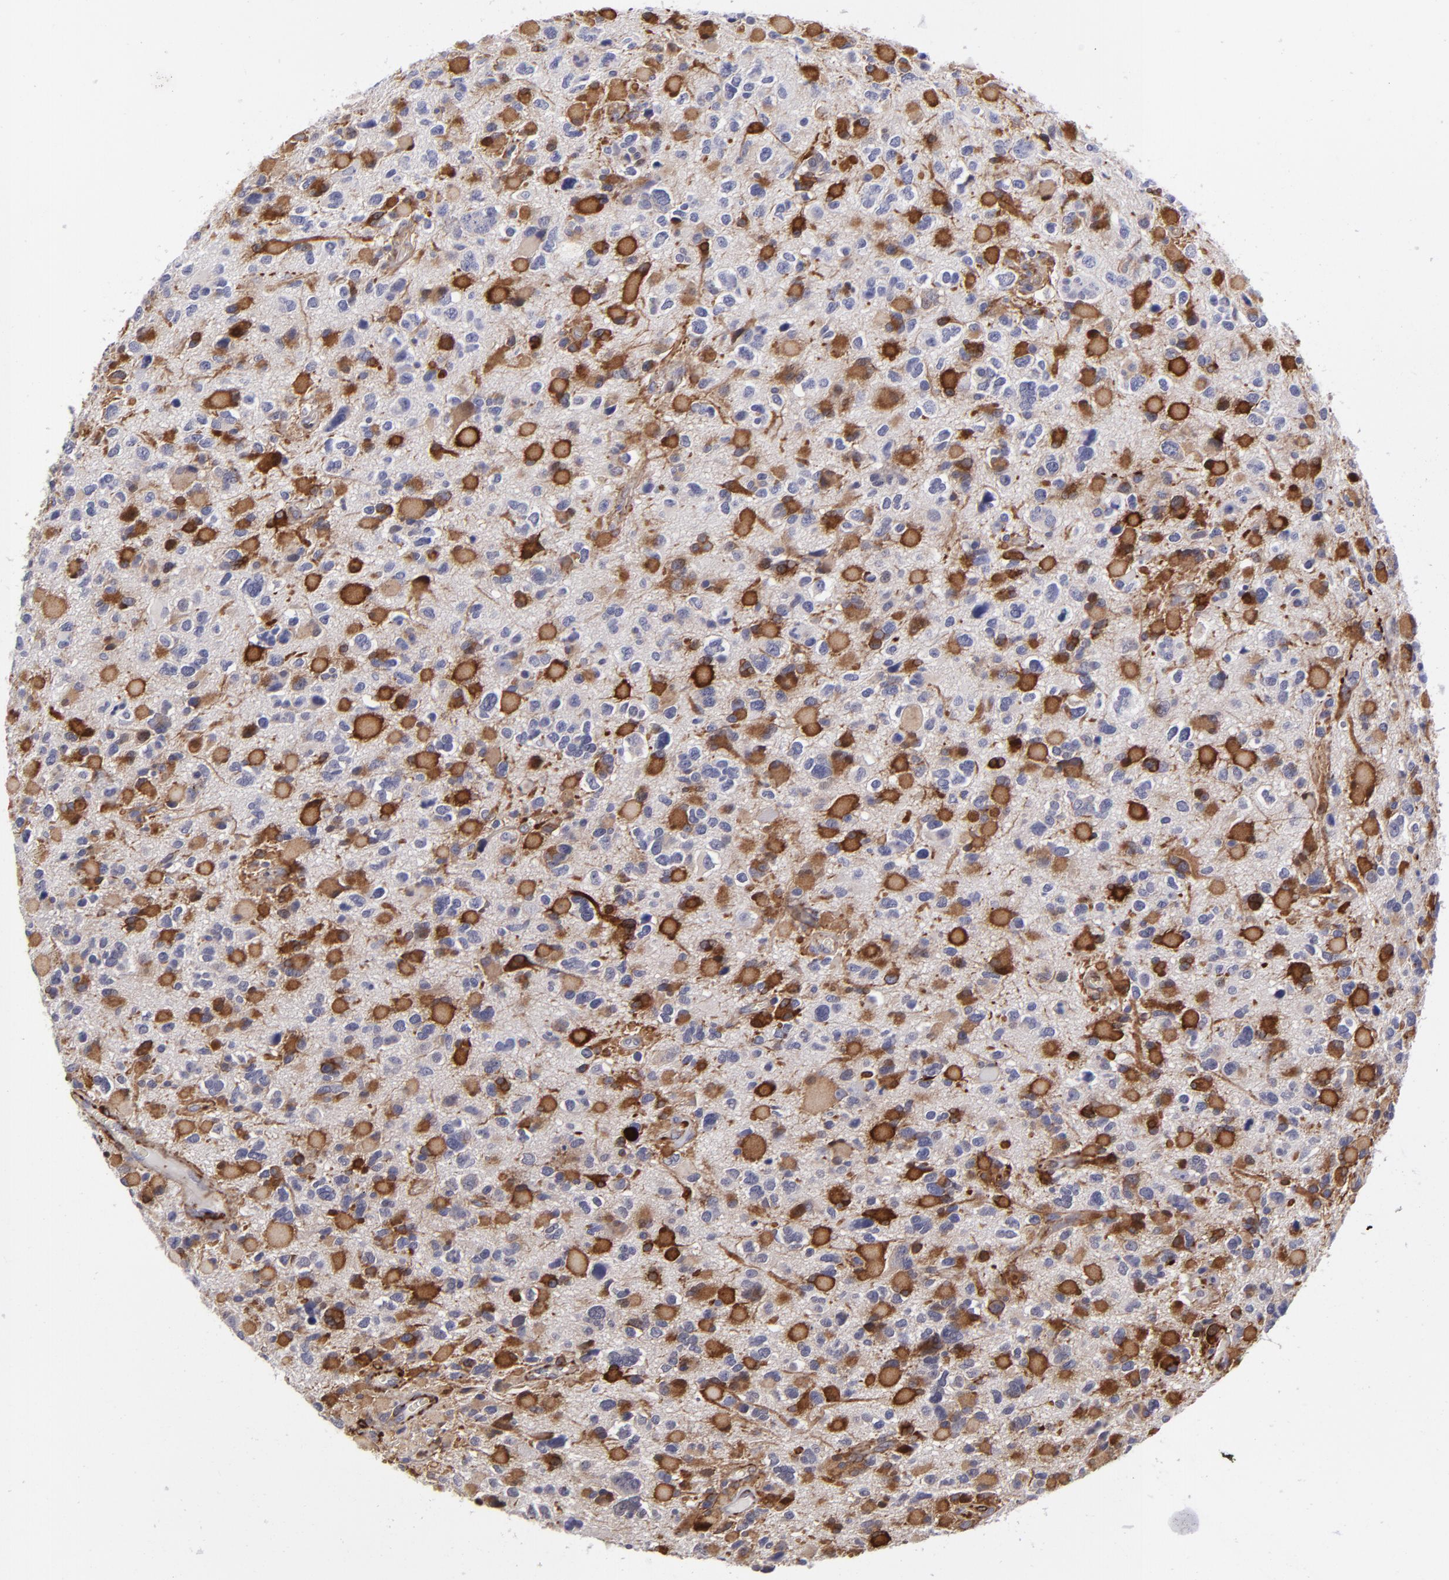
{"staining": {"intensity": "negative", "quantity": "none", "location": "none"}, "tissue": "glioma", "cell_type": "Tumor cells", "image_type": "cancer", "snomed": [{"axis": "morphology", "description": "Glioma, malignant, High grade"}, {"axis": "topography", "description": "Brain"}], "caption": "A photomicrograph of human high-grade glioma (malignant) is negative for staining in tumor cells.", "gene": "VCL", "patient": {"sex": "female", "age": 37}}